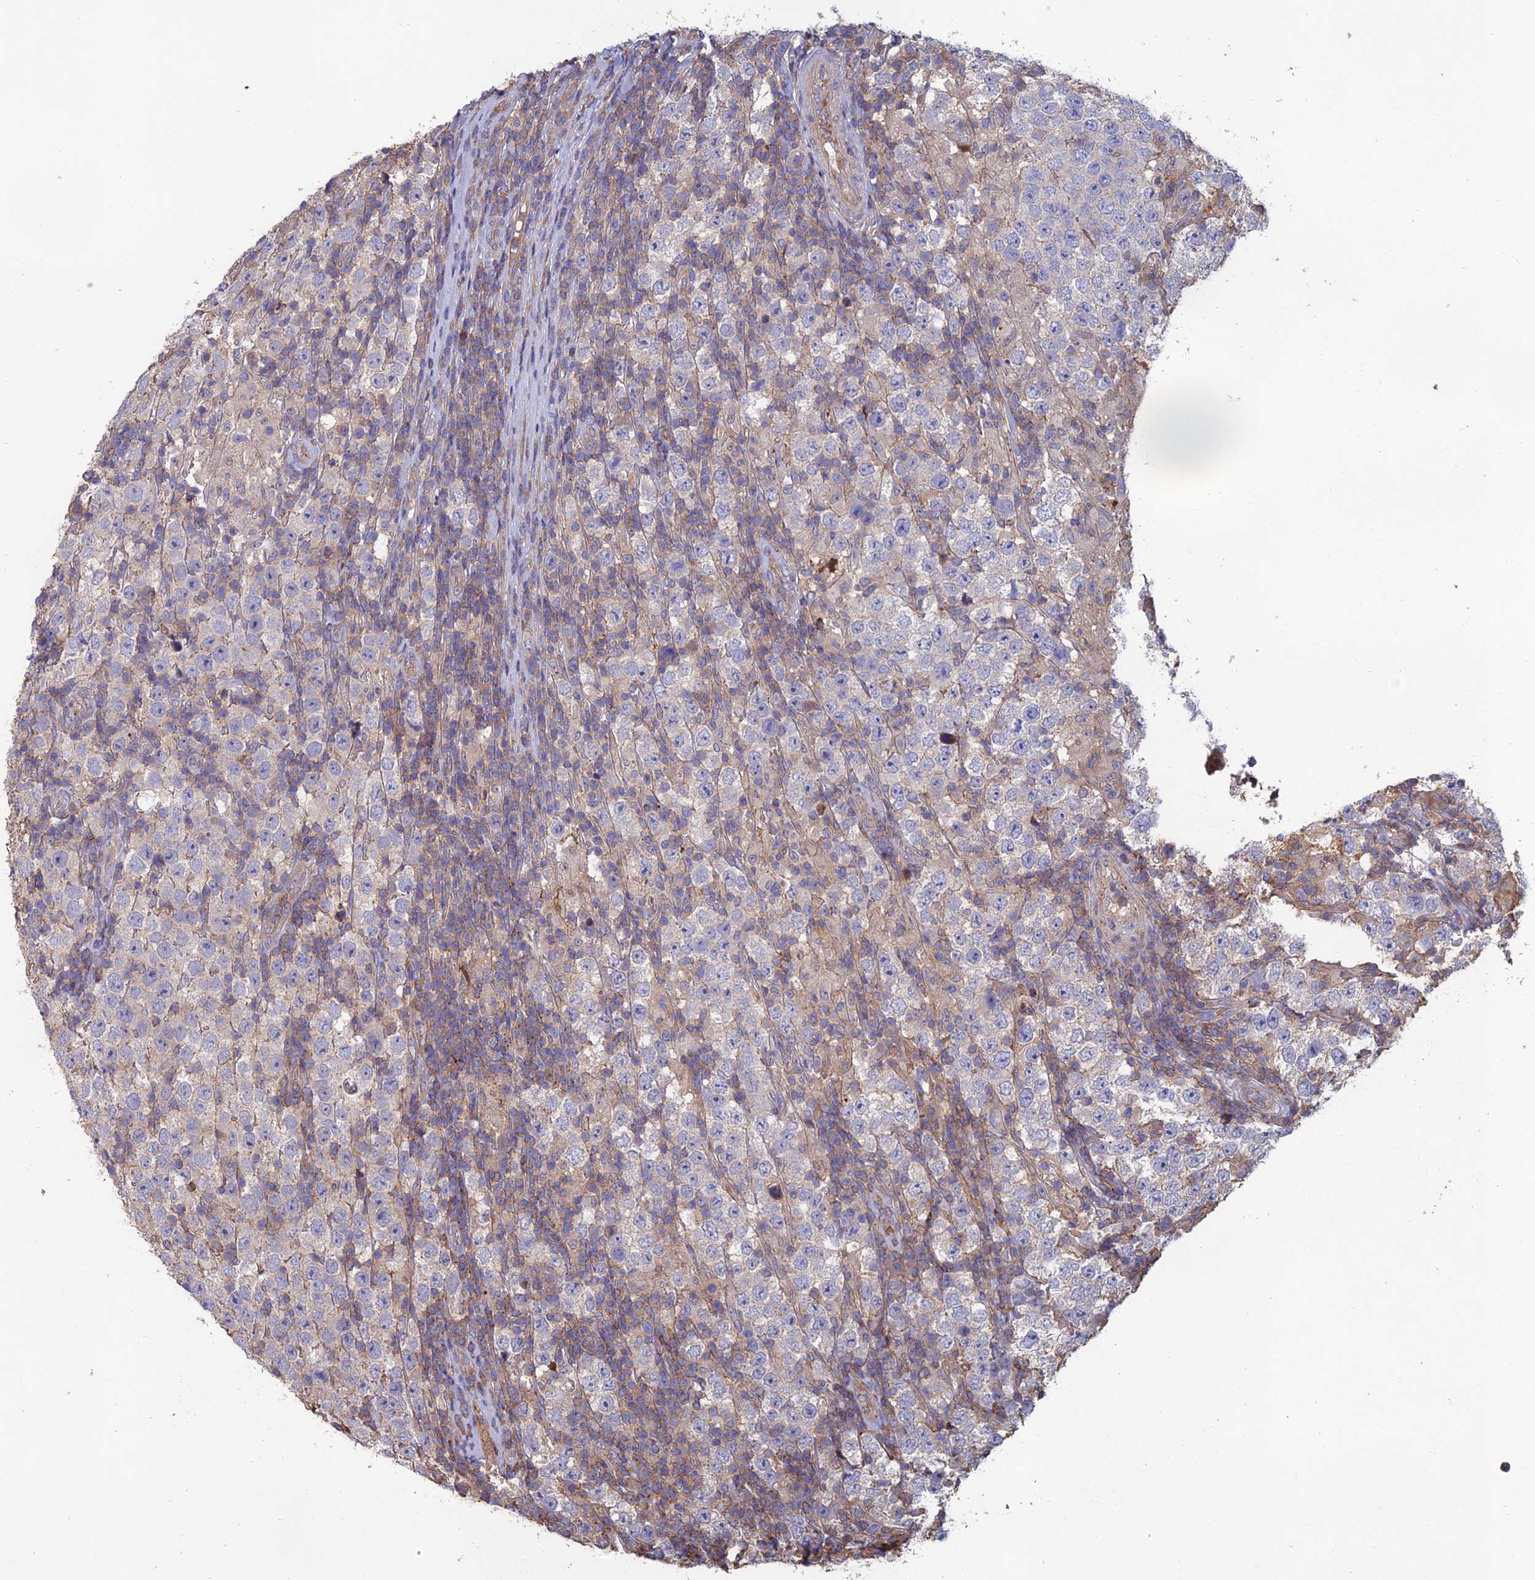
{"staining": {"intensity": "negative", "quantity": "none", "location": "none"}, "tissue": "testis cancer", "cell_type": "Tumor cells", "image_type": "cancer", "snomed": [{"axis": "morphology", "description": "Normal tissue, NOS"}, {"axis": "morphology", "description": "Urothelial carcinoma, High grade"}, {"axis": "morphology", "description": "Seminoma, NOS"}, {"axis": "morphology", "description": "Carcinoma, Embryonal, NOS"}, {"axis": "topography", "description": "Urinary bladder"}, {"axis": "topography", "description": "Testis"}], "caption": "An IHC image of testis high-grade urothelial carcinoma is shown. There is no staining in tumor cells of testis high-grade urothelial carcinoma.", "gene": "C15orf62", "patient": {"sex": "male", "age": 41}}